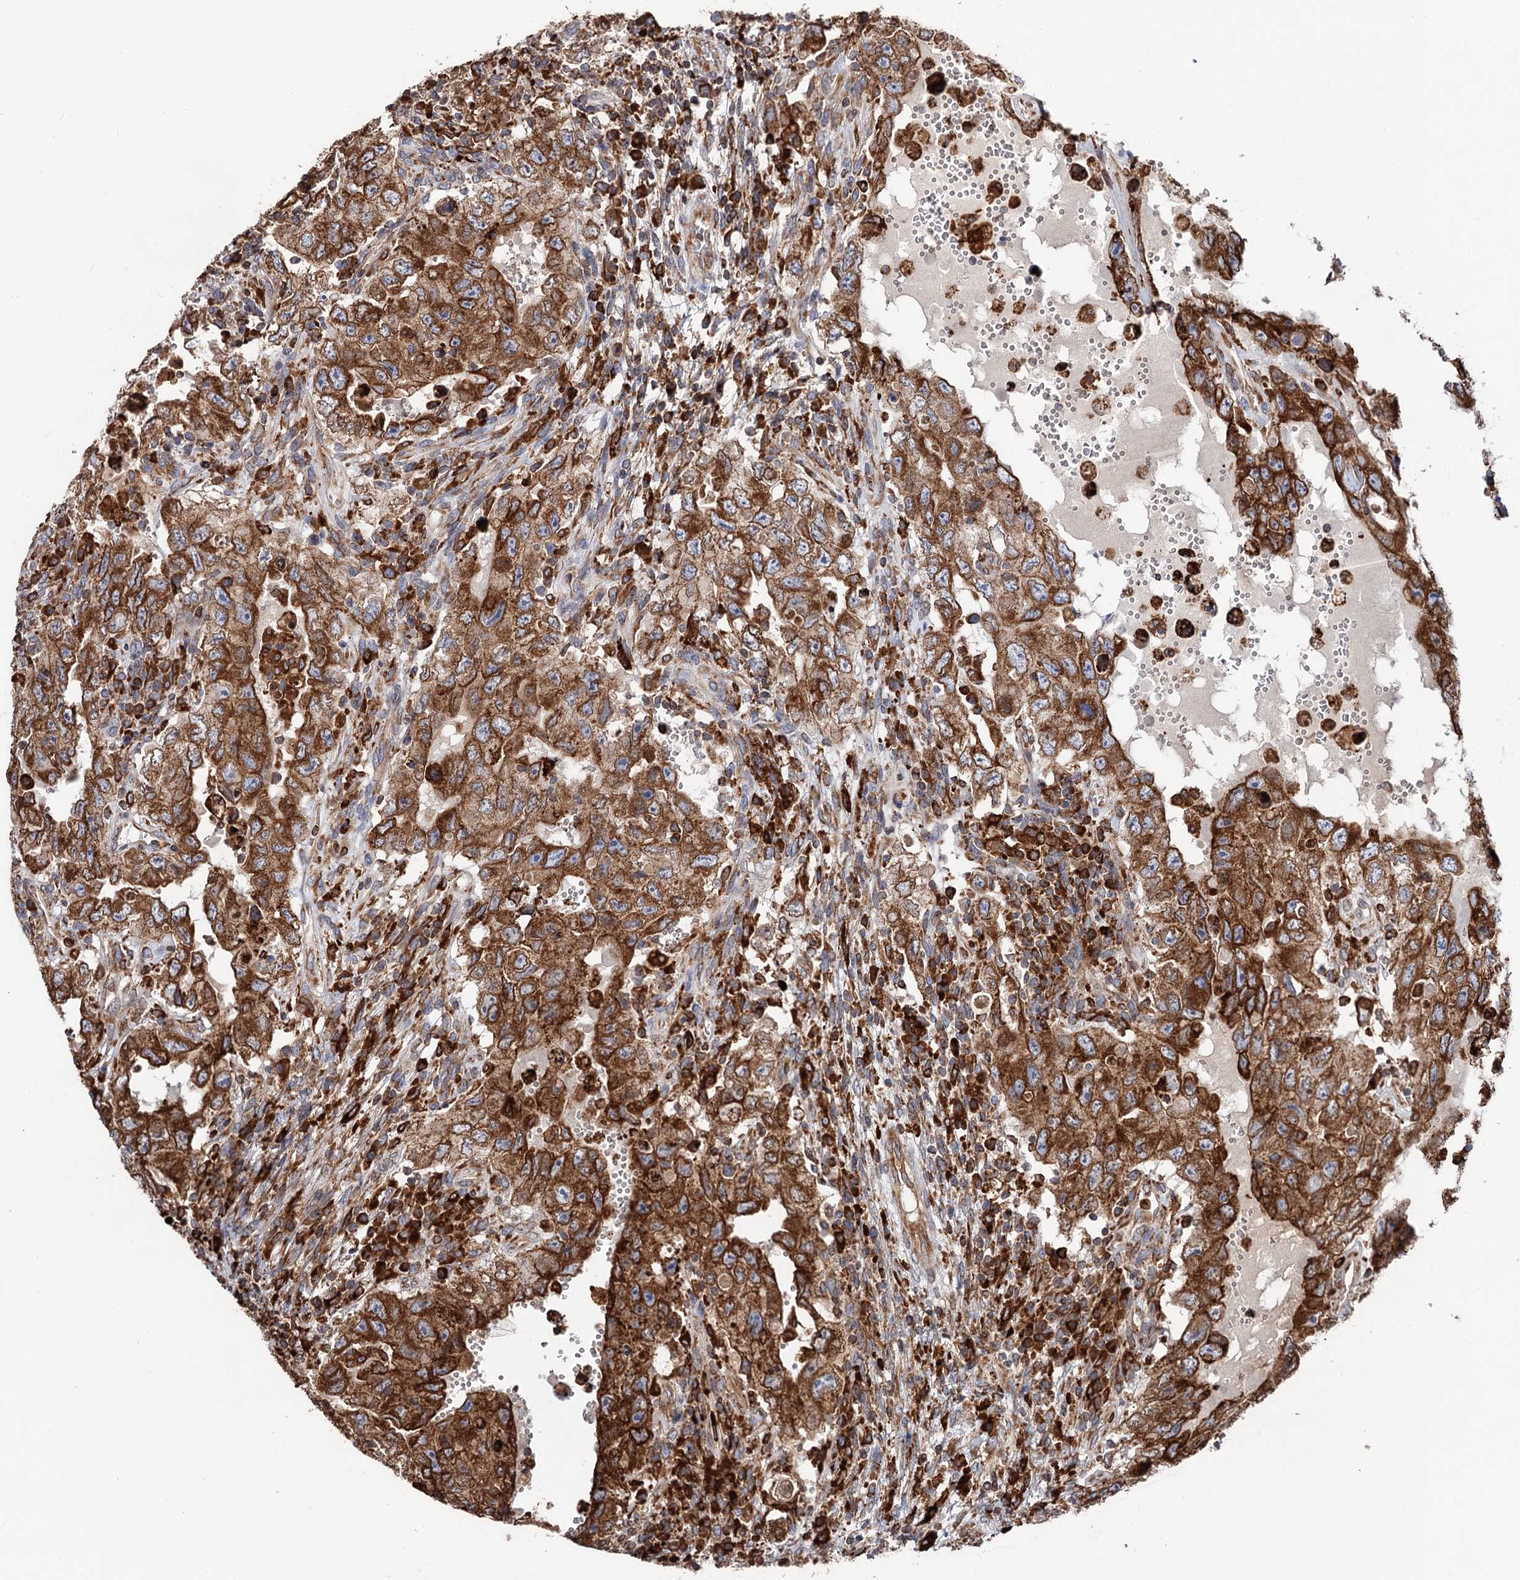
{"staining": {"intensity": "strong", "quantity": ">75%", "location": "cytoplasmic/membranous"}, "tissue": "testis cancer", "cell_type": "Tumor cells", "image_type": "cancer", "snomed": [{"axis": "morphology", "description": "Carcinoma, Embryonal, NOS"}, {"axis": "topography", "description": "Testis"}], "caption": "Immunohistochemistry of human testis cancer (embryonal carcinoma) reveals high levels of strong cytoplasmic/membranous expression in approximately >75% of tumor cells.", "gene": "ERP29", "patient": {"sex": "male", "age": 26}}